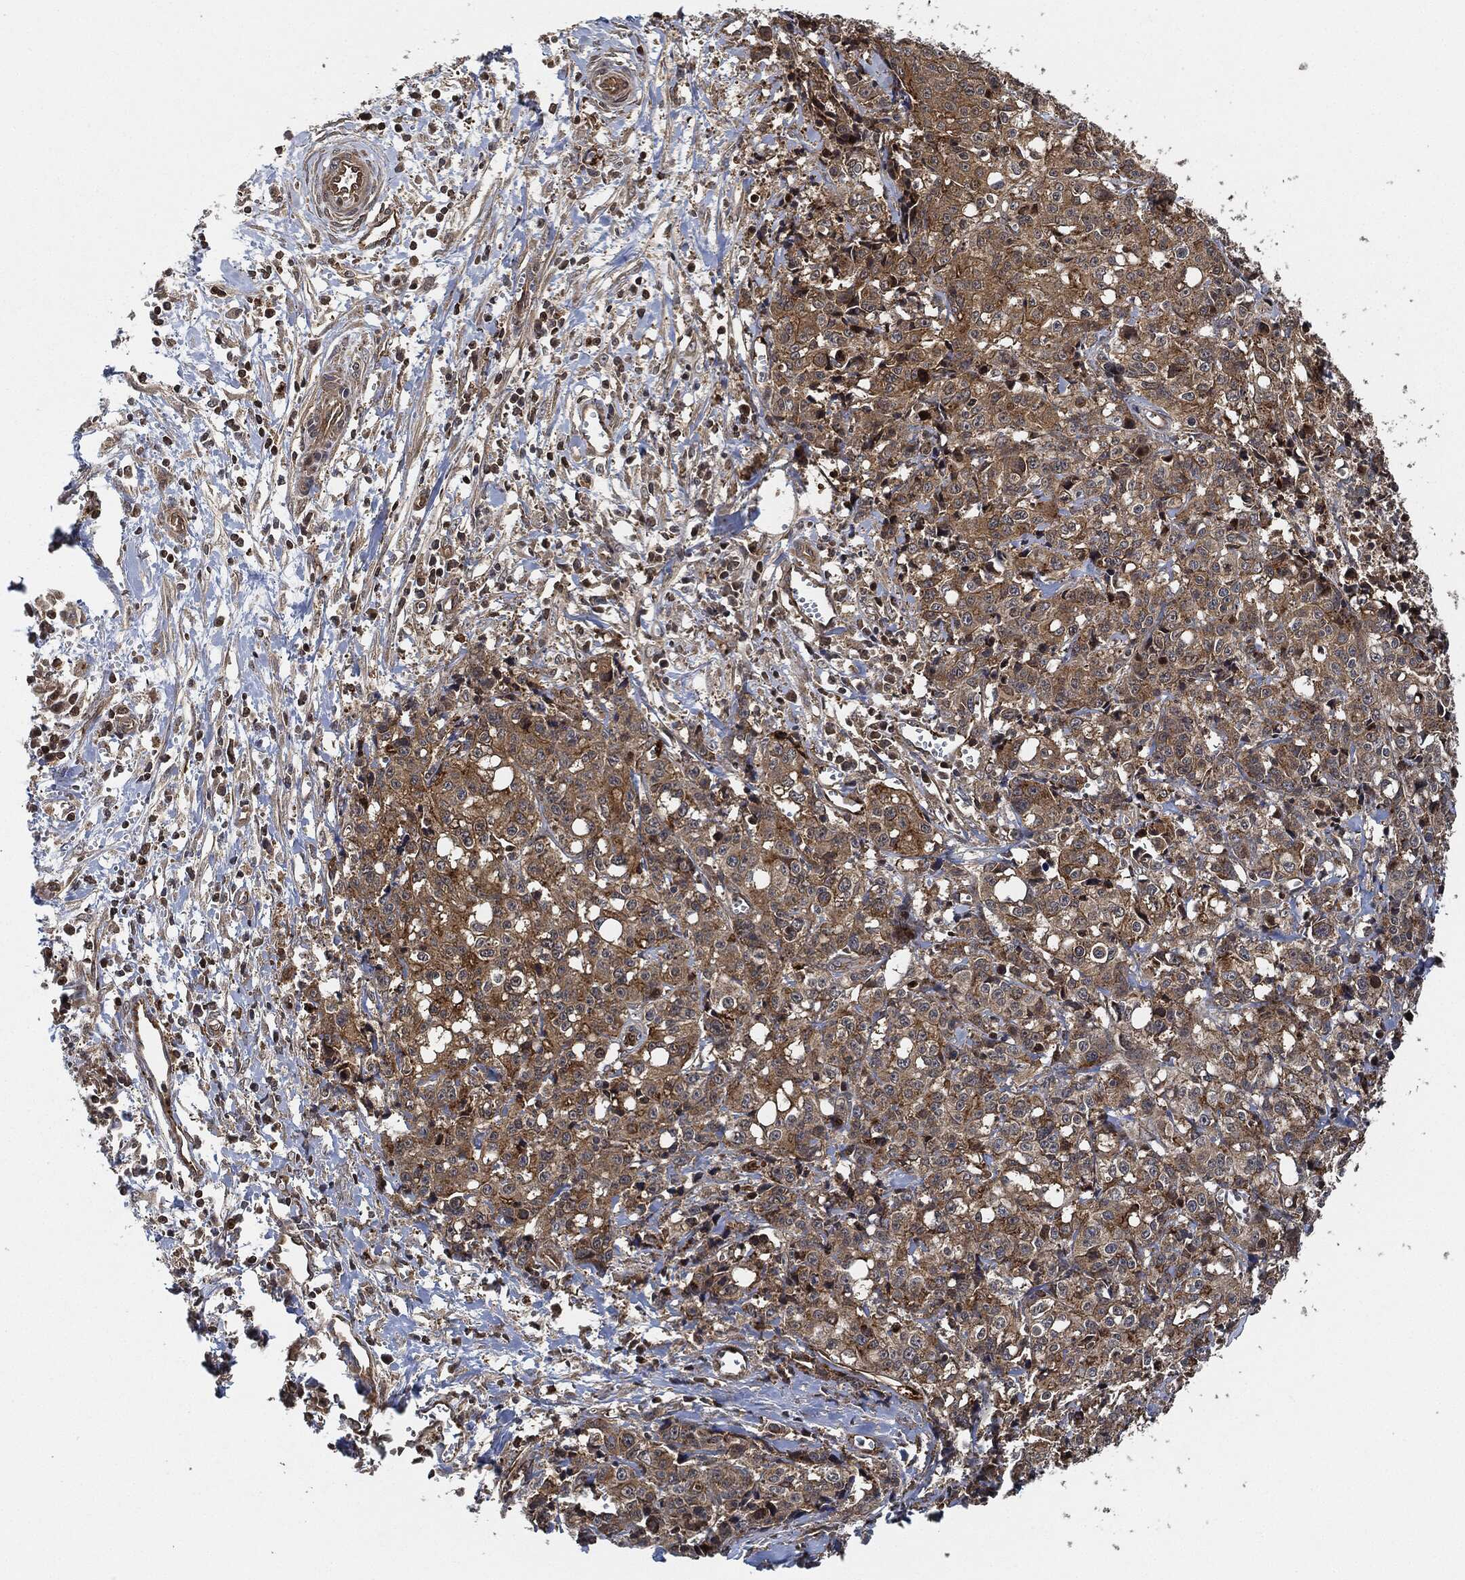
{"staining": {"intensity": "moderate", "quantity": "25%-75%", "location": "cytoplasmic/membranous"}, "tissue": "pancreatic cancer", "cell_type": "Tumor cells", "image_type": "cancer", "snomed": [{"axis": "morphology", "description": "Adenocarcinoma, NOS"}, {"axis": "topography", "description": "Pancreas"}], "caption": "Pancreatic adenocarcinoma stained with DAB (3,3'-diaminobenzidine) immunohistochemistry shows medium levels of moderate cytoplasmic/membranous staining in approximately 25%-75% of tumor cells. (Stains: DAB in brown, nuclei in blue, Microscopy: brightfield microscopy at high magnification).", "gene": "MAP3K3", "patient": {"sex": "male", "age": 64}}